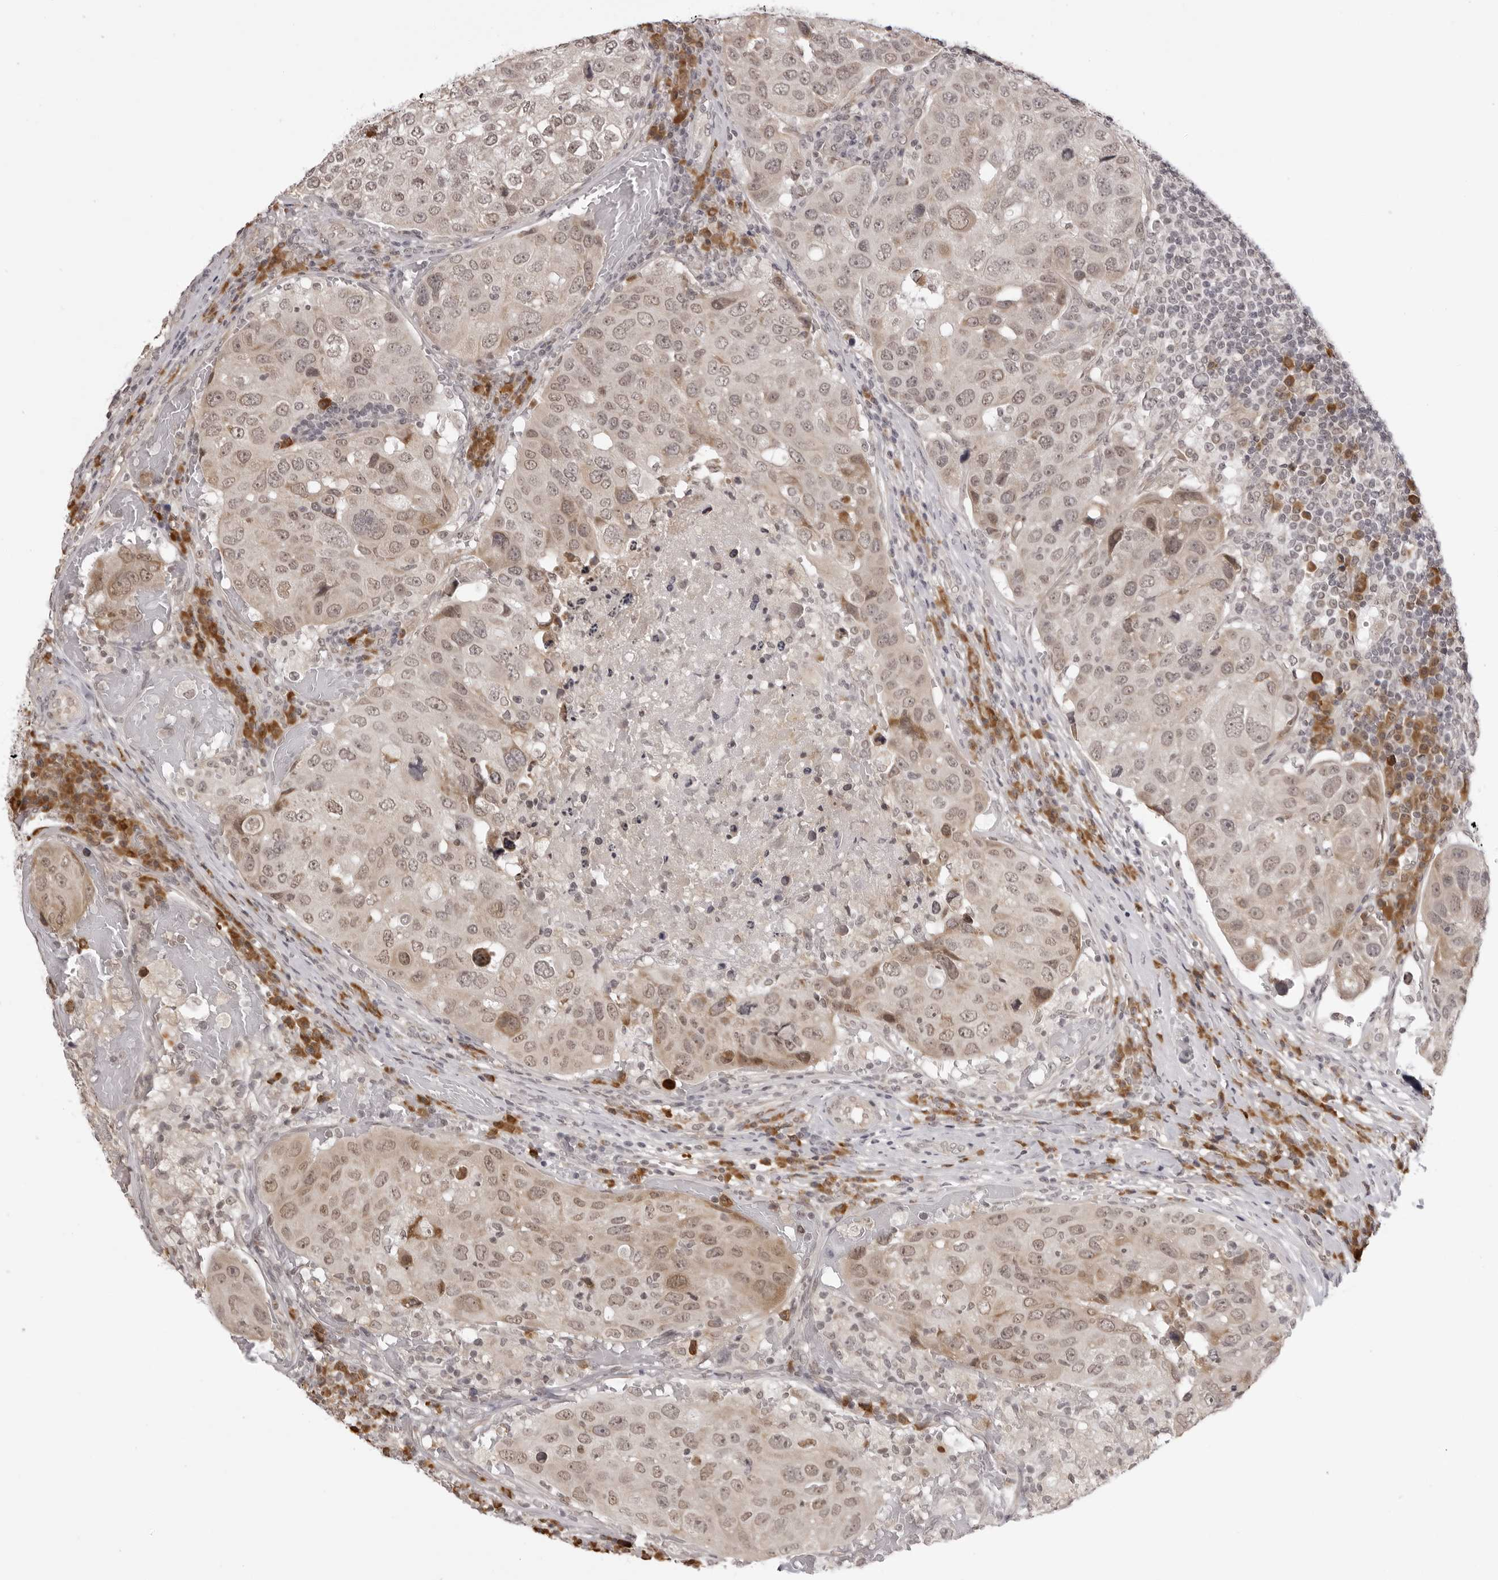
{"staining": {"intensity": "weak", "quantity": "25%-75%", "location": "cytoplasmic/membranous,nuclear"}, "tissue": "urothelial cancer", "cell_type": "Tumor cells", "image_type": "cancer", "snomed": [{"axis": "morphology", "description": "Urothelial carcinoma, High grade"}, {"axis": "topography", "description": "Lymph node"}, {"axis": "topography", "description": "Urinary bladder"}], "caption": "Protein staining reveals weak cytoplasmic/membranous and nuclear expression in about 25%-75% of tumor cells in urothelial cancer. Using DAB (3,3'-diaminobenzidine) (brown) and hematoxylin (blue) stains, captured at high magnification using brightfield microscopy.", "gene": "ZC3H11A", "patient": {"sex": "male", "age": 51}}